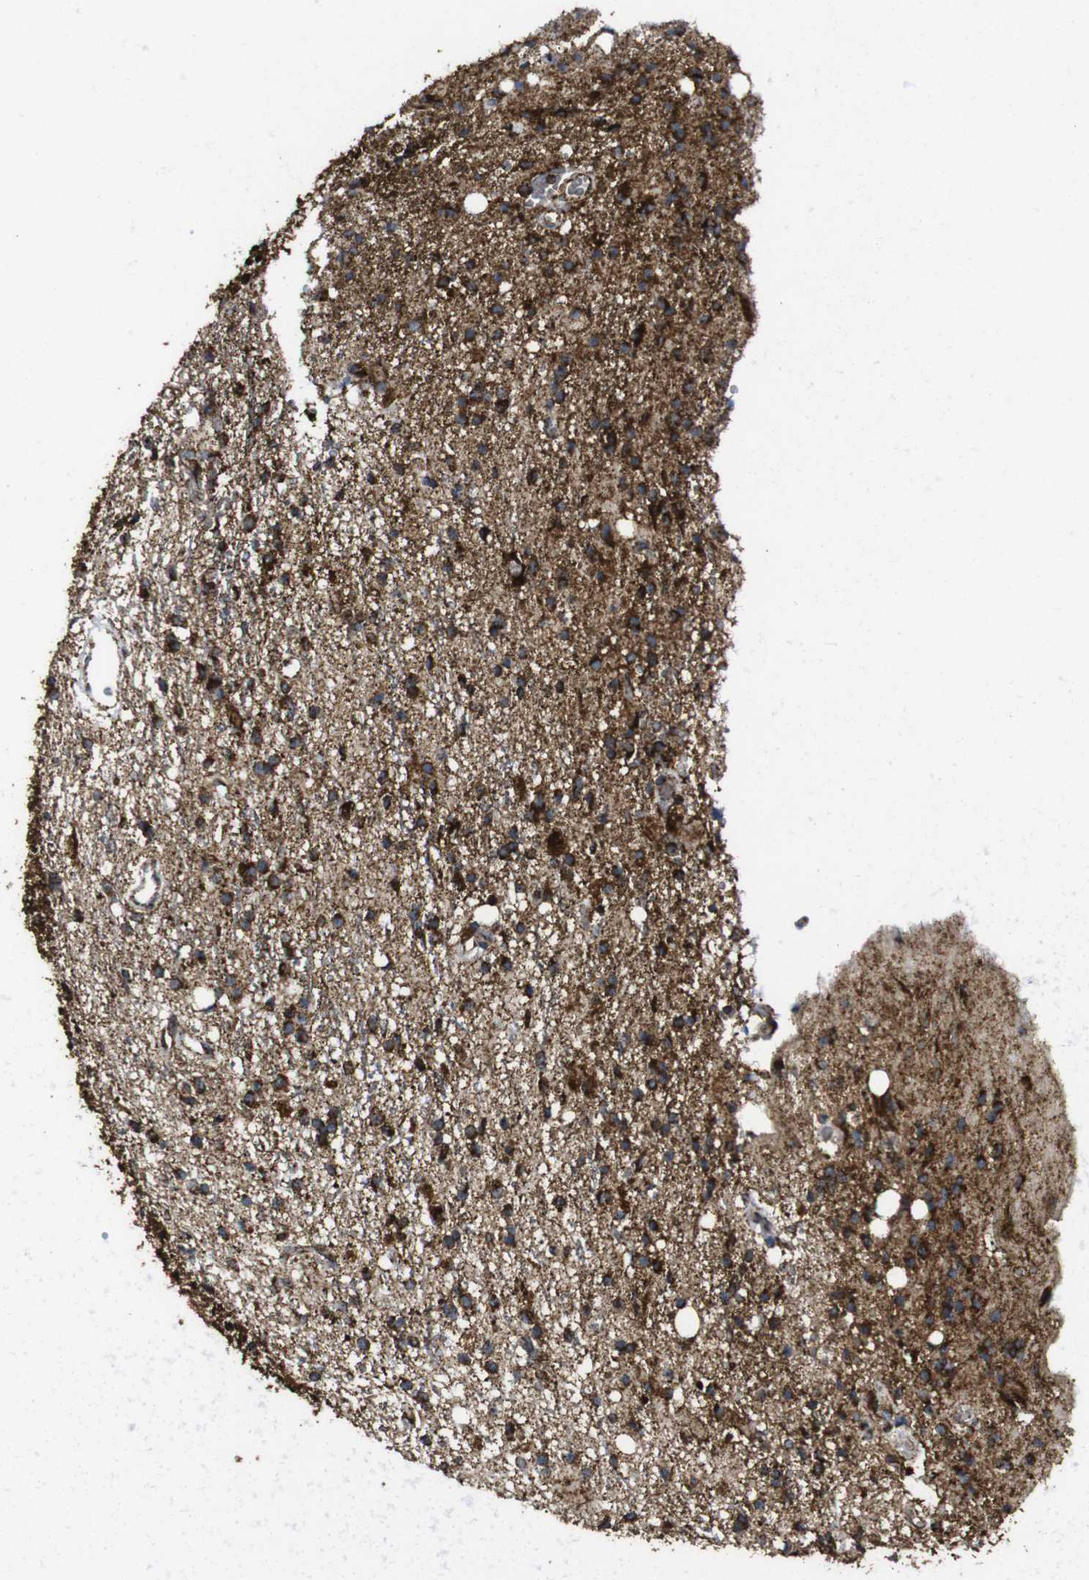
{"staining": {"intensity": "strong", "quantity": ">75%", "location": "cytoplasmic/membranous"}, "tissue": "glioma", "cell_type": "Tumor cells", "image_type": "cancer", "snomed": [{"axis": "morphology", "description": "Glioma, malignant, High grade"}, {"axis": "topography", "description": "Brain"}], "caption": "Protein staining reveals strong cytoplasmic/membranous positivity in about >75% of tumor cells in glioma.", "gene": "ATP5F1A", "patient": {"sex": "male", "age": 47}}